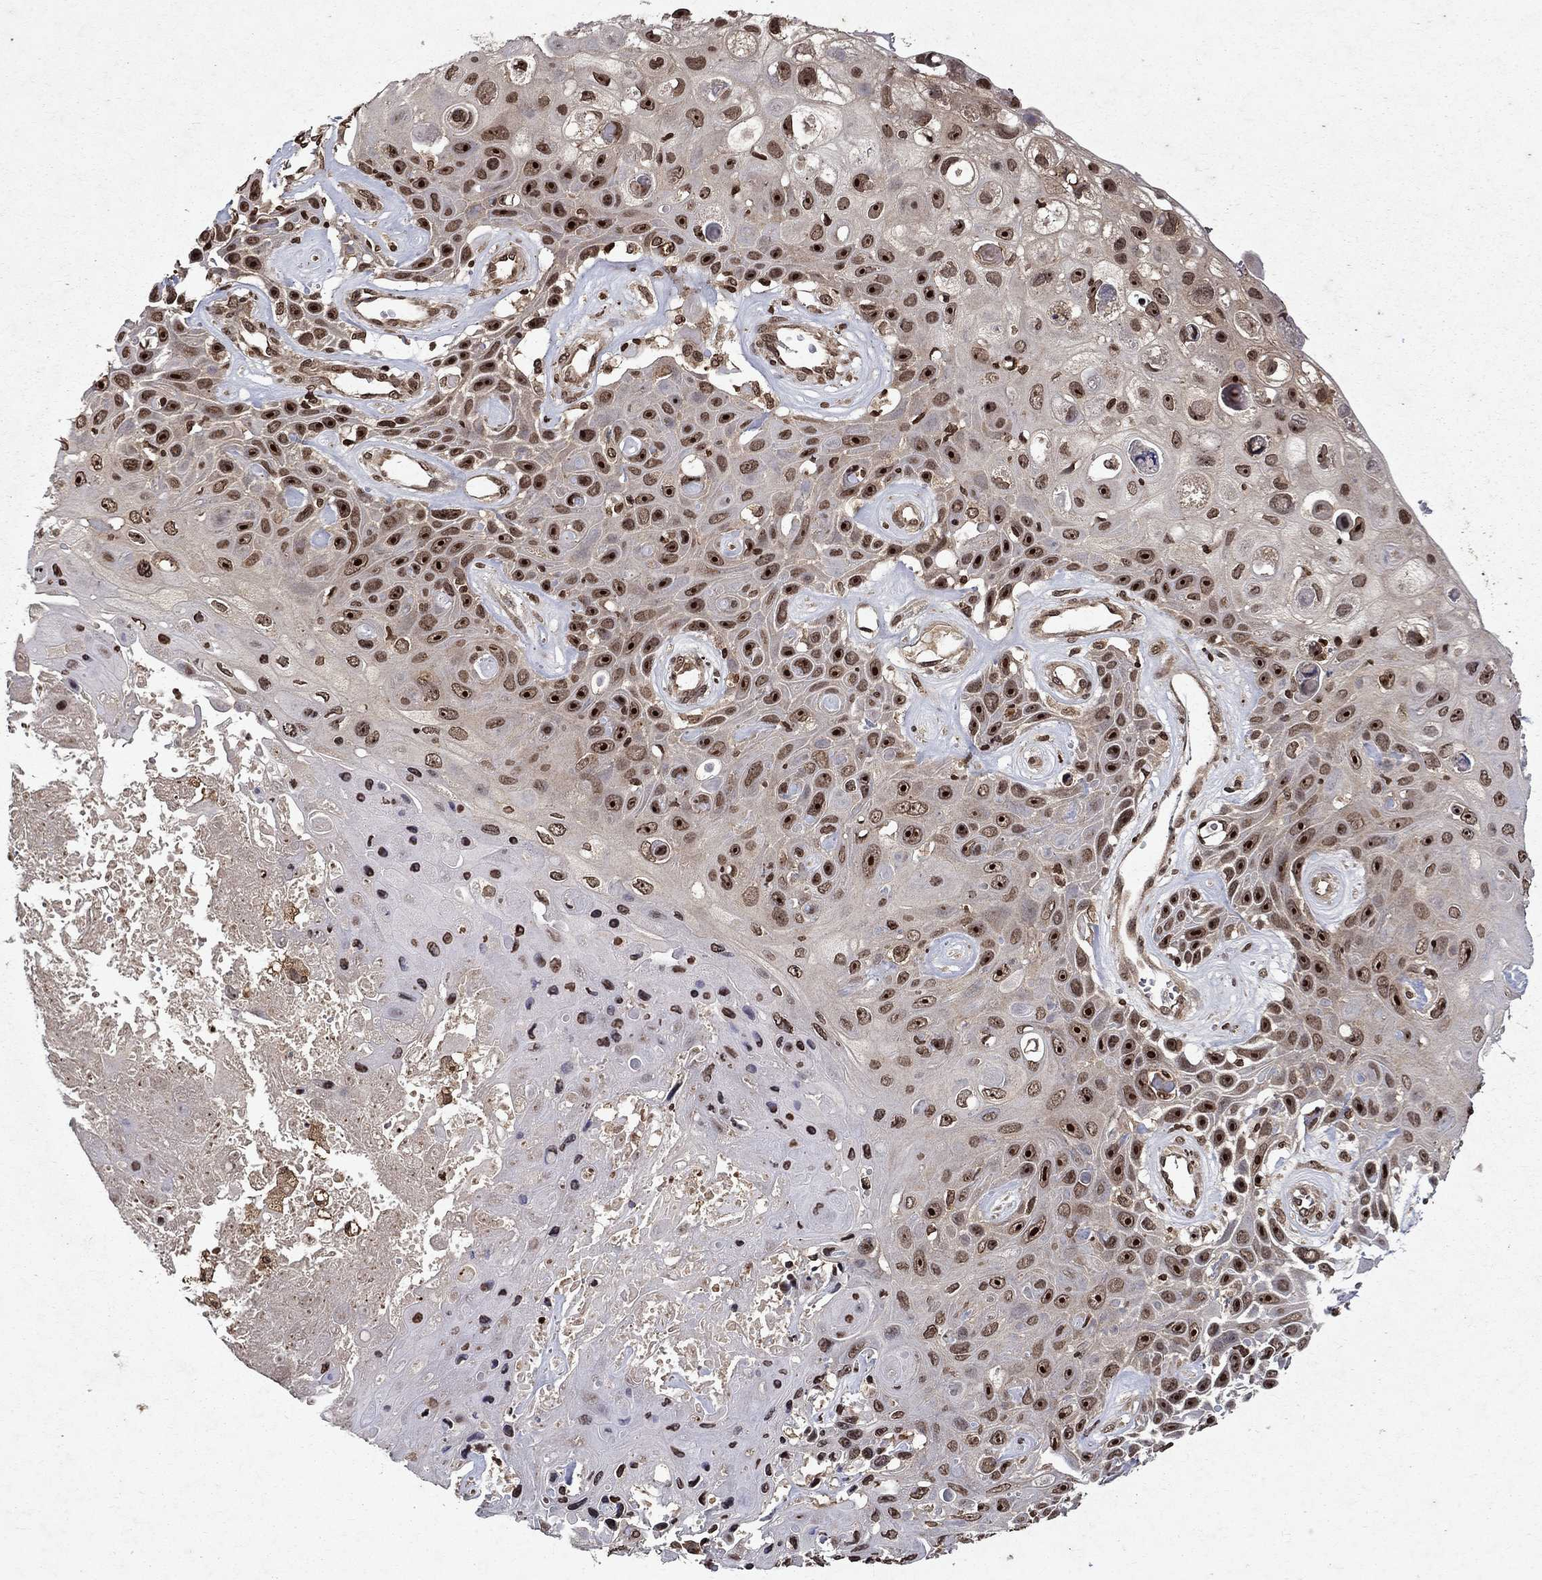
{"staining": {"intensity": "moderate", "quantity": "25%-75%", "location": "nuclear"}, "tissue": "skin cancer", "cell_type": "Tumor cells", "image_type": "cancer", "snomed": [{"axis": "morphology", "description": "Squamous cell carcinoma, NOS"}, {"axis": "topography", "description": "Skin"}], "caption": "Protein staining of skin cancer tissue exhibits moderate nuclear staining in approximately 25%-75% of tumor cells. Nuclei are stained in blue.", "gene": "PIN4", "patient": {"sex": "male", "age": 82}}